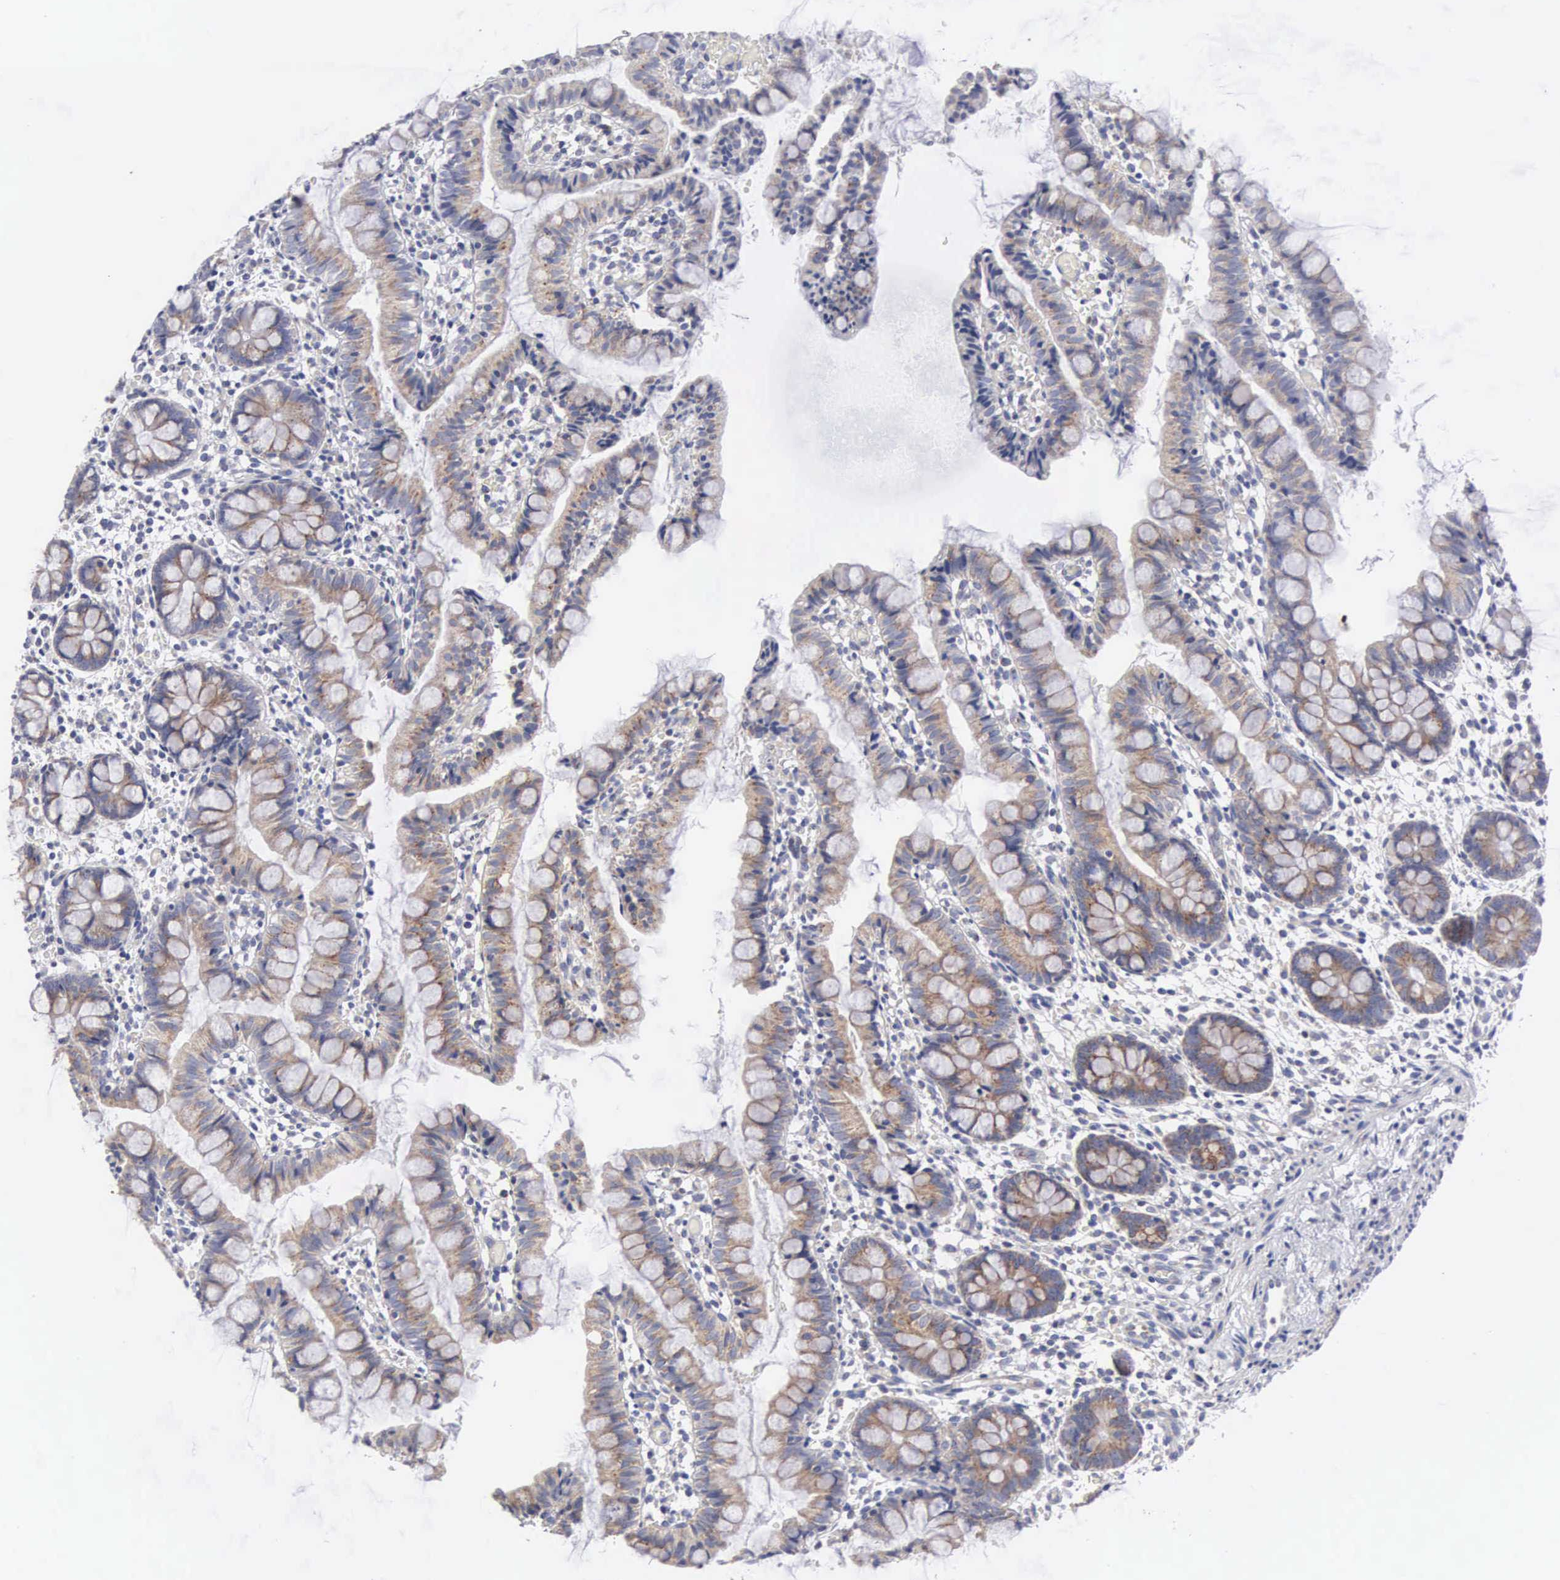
{"staining": {"intensity": "moderate", "quantity": ">75%", "location": "cytoplasmic/membranous"}, "tissue": "small intestine", "cell_type": "Glandular cells", "image_type": "normal", "snomed": [{"axis": "morphology", "description": "Normal tissue, NOS"}, {"axis": "topography", "description": "Small intestine"}], "caption": "This is an image of immunohistochemistry staining of unremarkable small intestine, which shows moderate staining in the cytoplasmic/membranous of glandular cells.", "gene": "APOOL", "patient": {"sex": "male", "age": 1}}